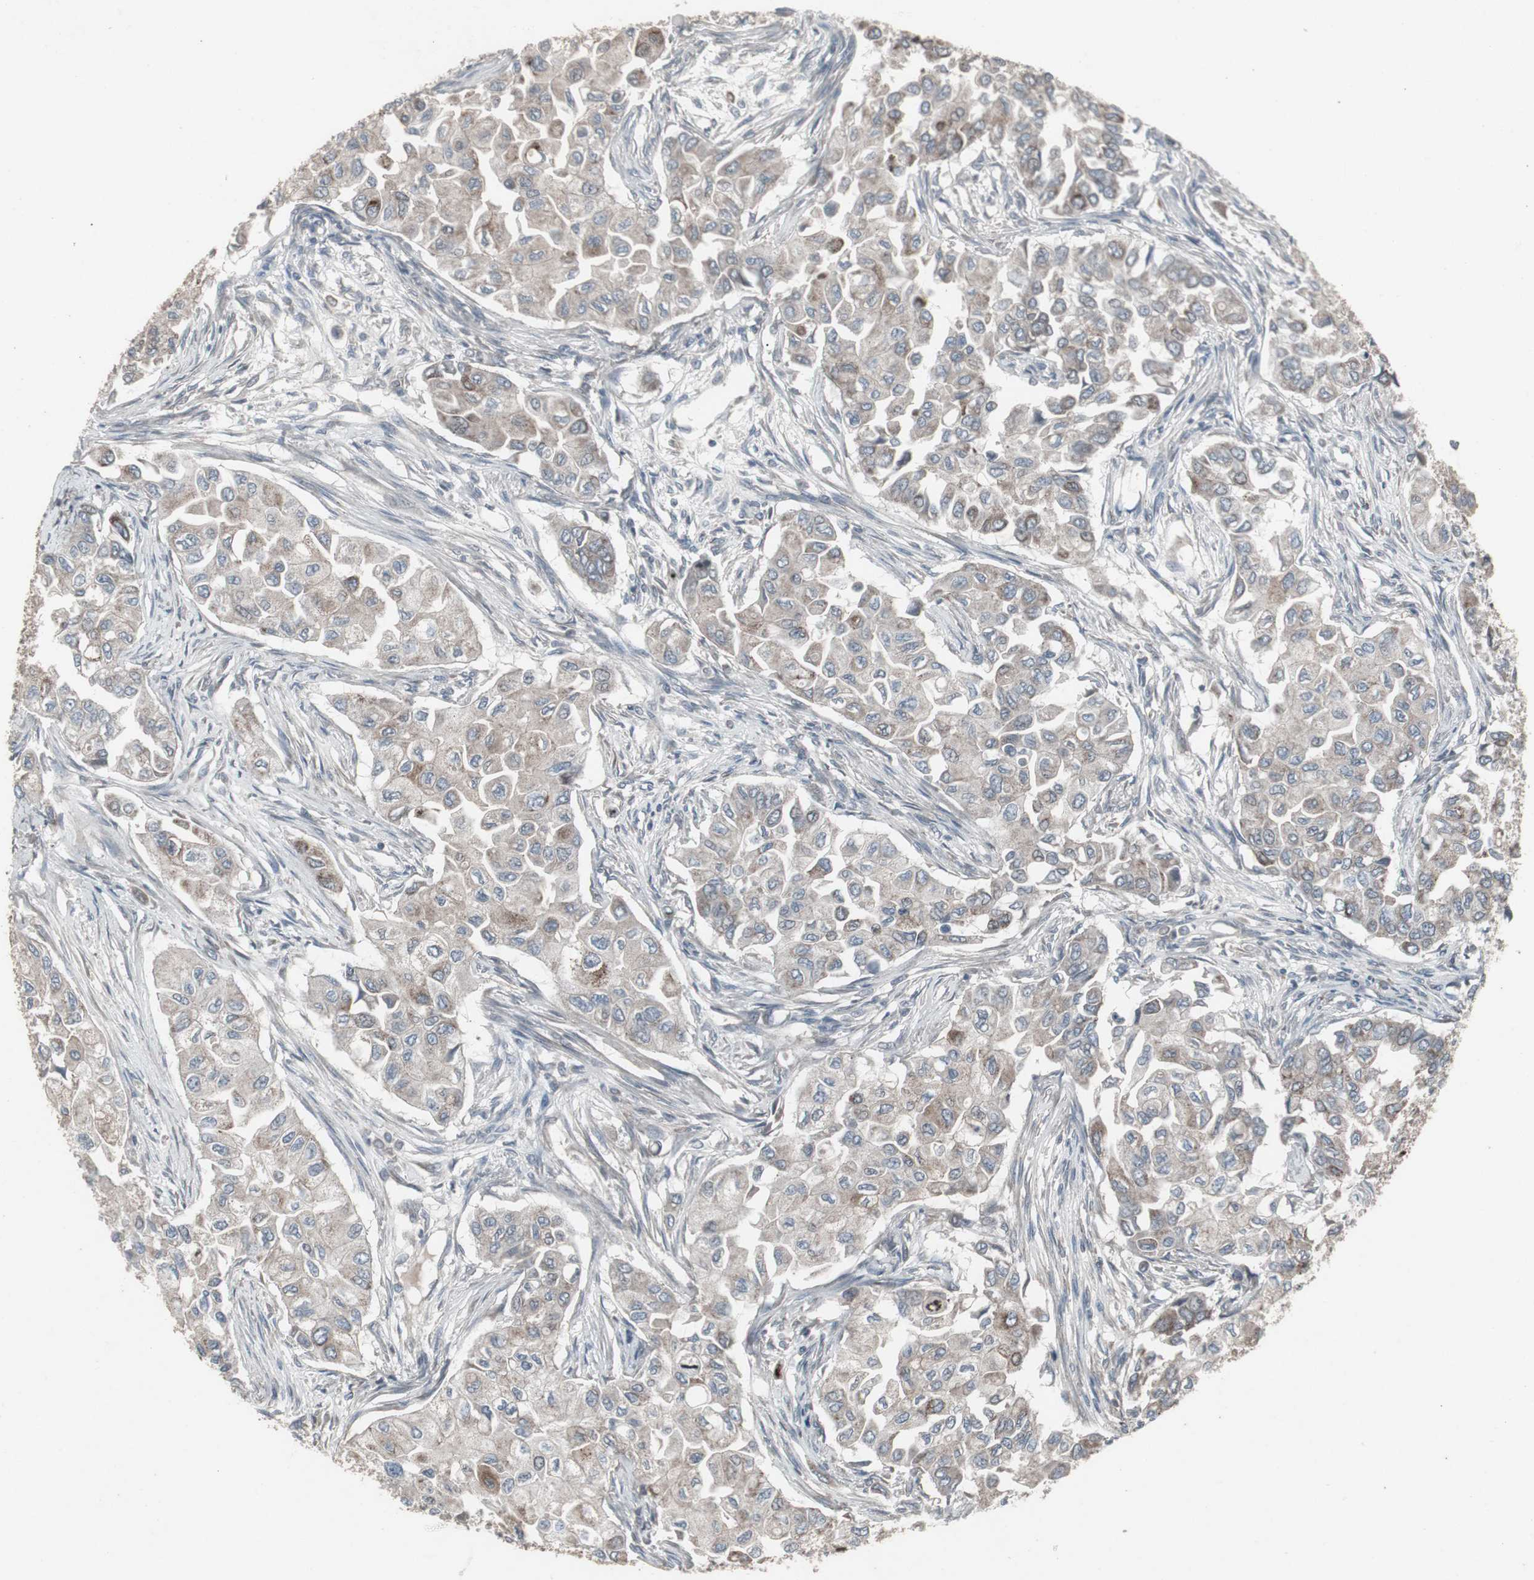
{"staining": {"intensity": "weak", "quantity": "<25%", "location": "cytoplasmic/membranous"}, "tissue": "breast cancer", "cell_type": "Tumor cells", "image_type": "cancer", "snomed": [{"axis": "morphology", "description": "Normal tissue, NOS"}, {"axis": "morphology", "description": "Duct carcinoma"}, {"axis": "topography", "description": "Breast"}], "caption": "A histopathology image of human invasive ductal carcinoma (breast) is negative for staining in tumor cells. (Stains: DAB (3,3'-diaminobenzidine) immunohistochemistry with hematoxylin counter stain, Microscopy: brightfield microscopy at high magnification).", "gene": "SSTR2", "patient": {"sex": "female", "age": 49}}